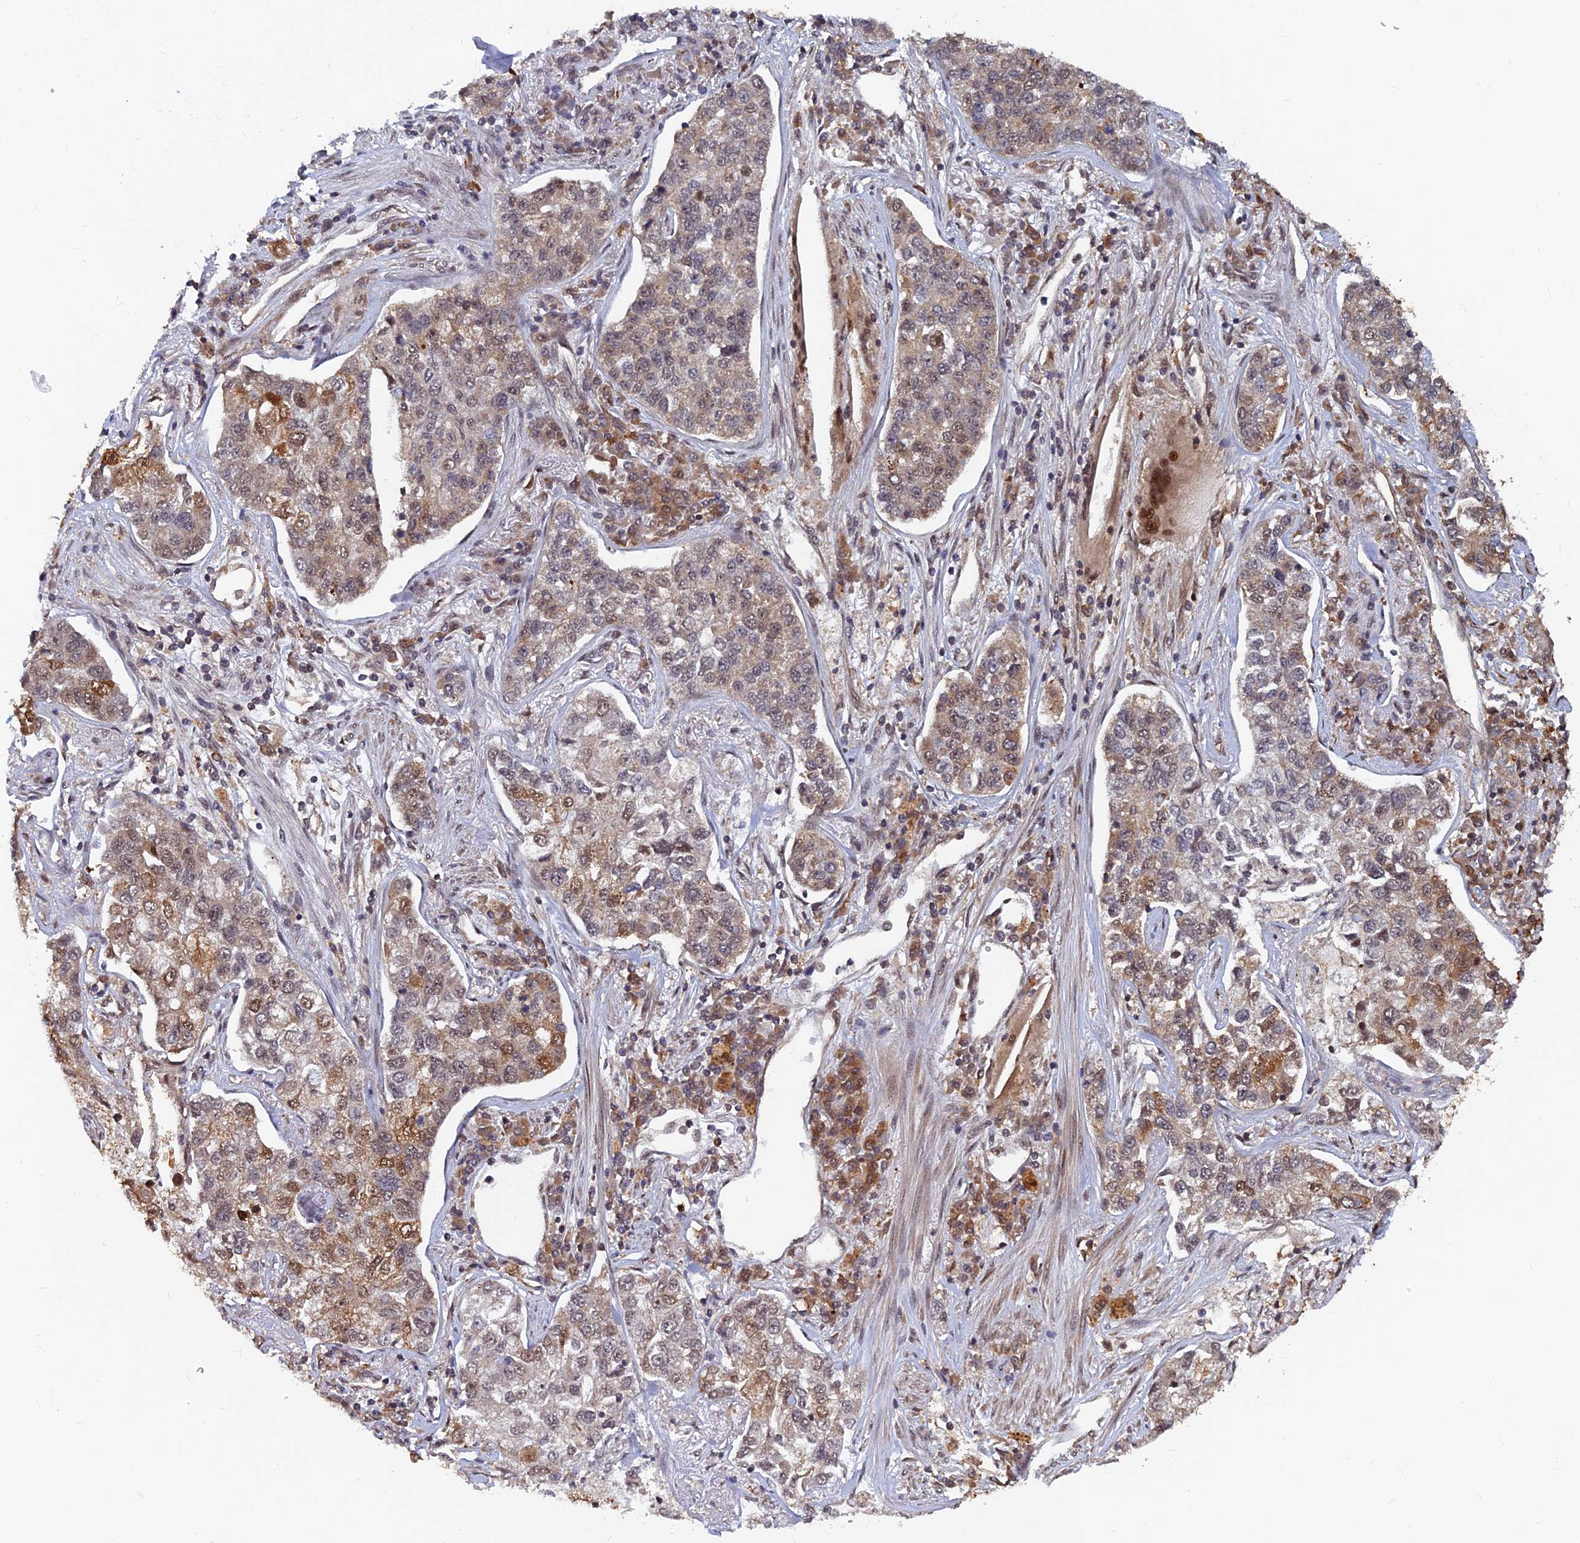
{"staining": {"intensity": "moderate", "quantity": "25%-75%", "location": "cytoplasmic/membranous,nuclear"}, "tissue": "lung cancer", "cell_type": "Tumor cells", "image_type": "cancer", "snomed": [{"axis": "morphology", "description": "Adenocarcinoma, NOS"}, {"axis": "topography", "description": "Lung"}], "caption": "A high-resolution image shows immunohistochemistry staining of lung adenocarcinoma, which shows moderate cytoplasmic/membranous and nuclear positivity in approximately 25%-75% of tumor cells.", "gene": "FAM53C", "patient": {"sex": "male", "age": 49}}